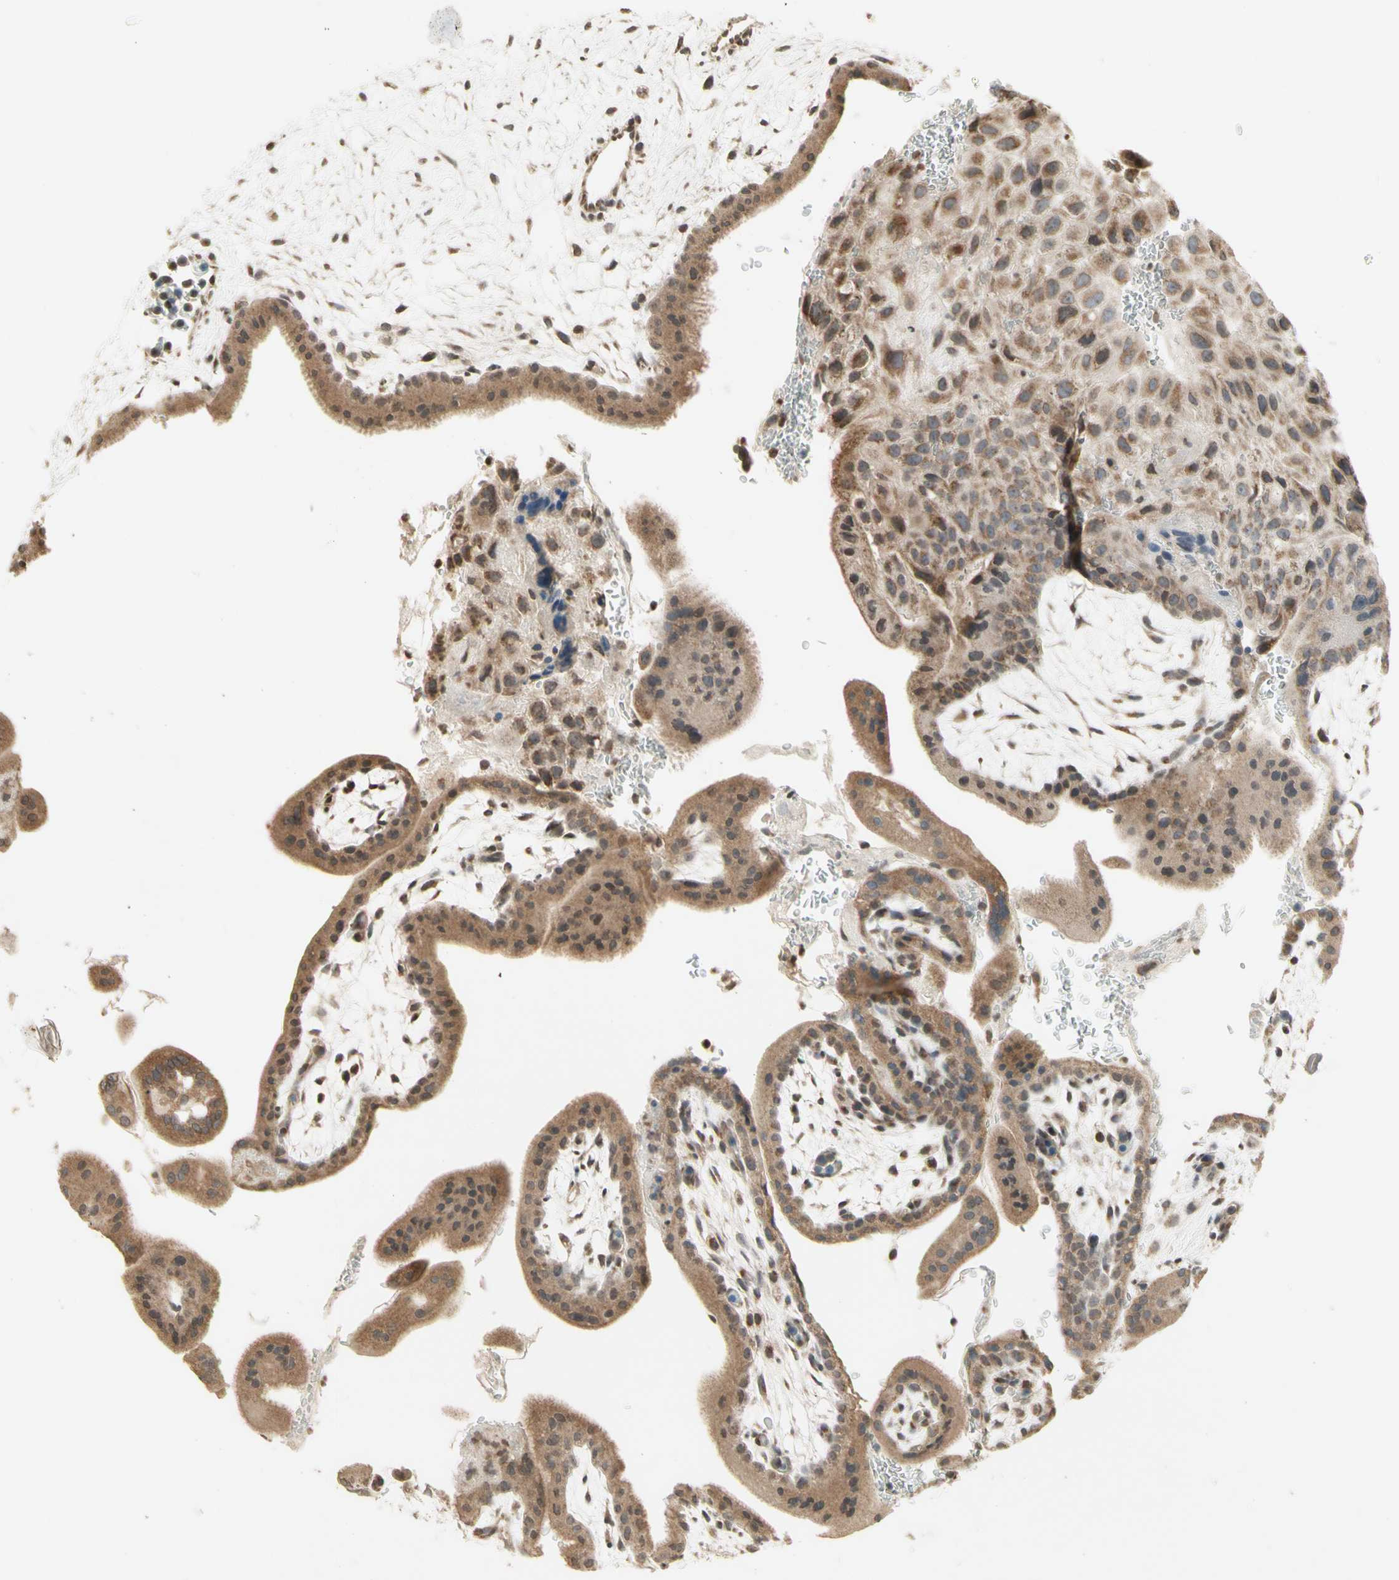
{"staining": {"intensity": "moderate", "quantity": ">75%", "location": "cytoplasmic/membranous"}, "tissue": "placenta", "cell_type": "Decidual cells", "image_type": "normal", "snomed": [{"axis": "morphology", "description": "Normal tissue, NOS"}, {"axis": "topography", "description": "Placenta"}], "caption": "Placenta stained with DAB (3,3'-diaminobenzidine) IHC demonstrates medium levels of moderate cytoplasmic/membranous positivity in approximately >75% of decidual cells. (brown staining indicates protein expression, while blue staining denotes nuclei).", "gene": "CCNI", "patient": {"sex": "female", "age": 35}}